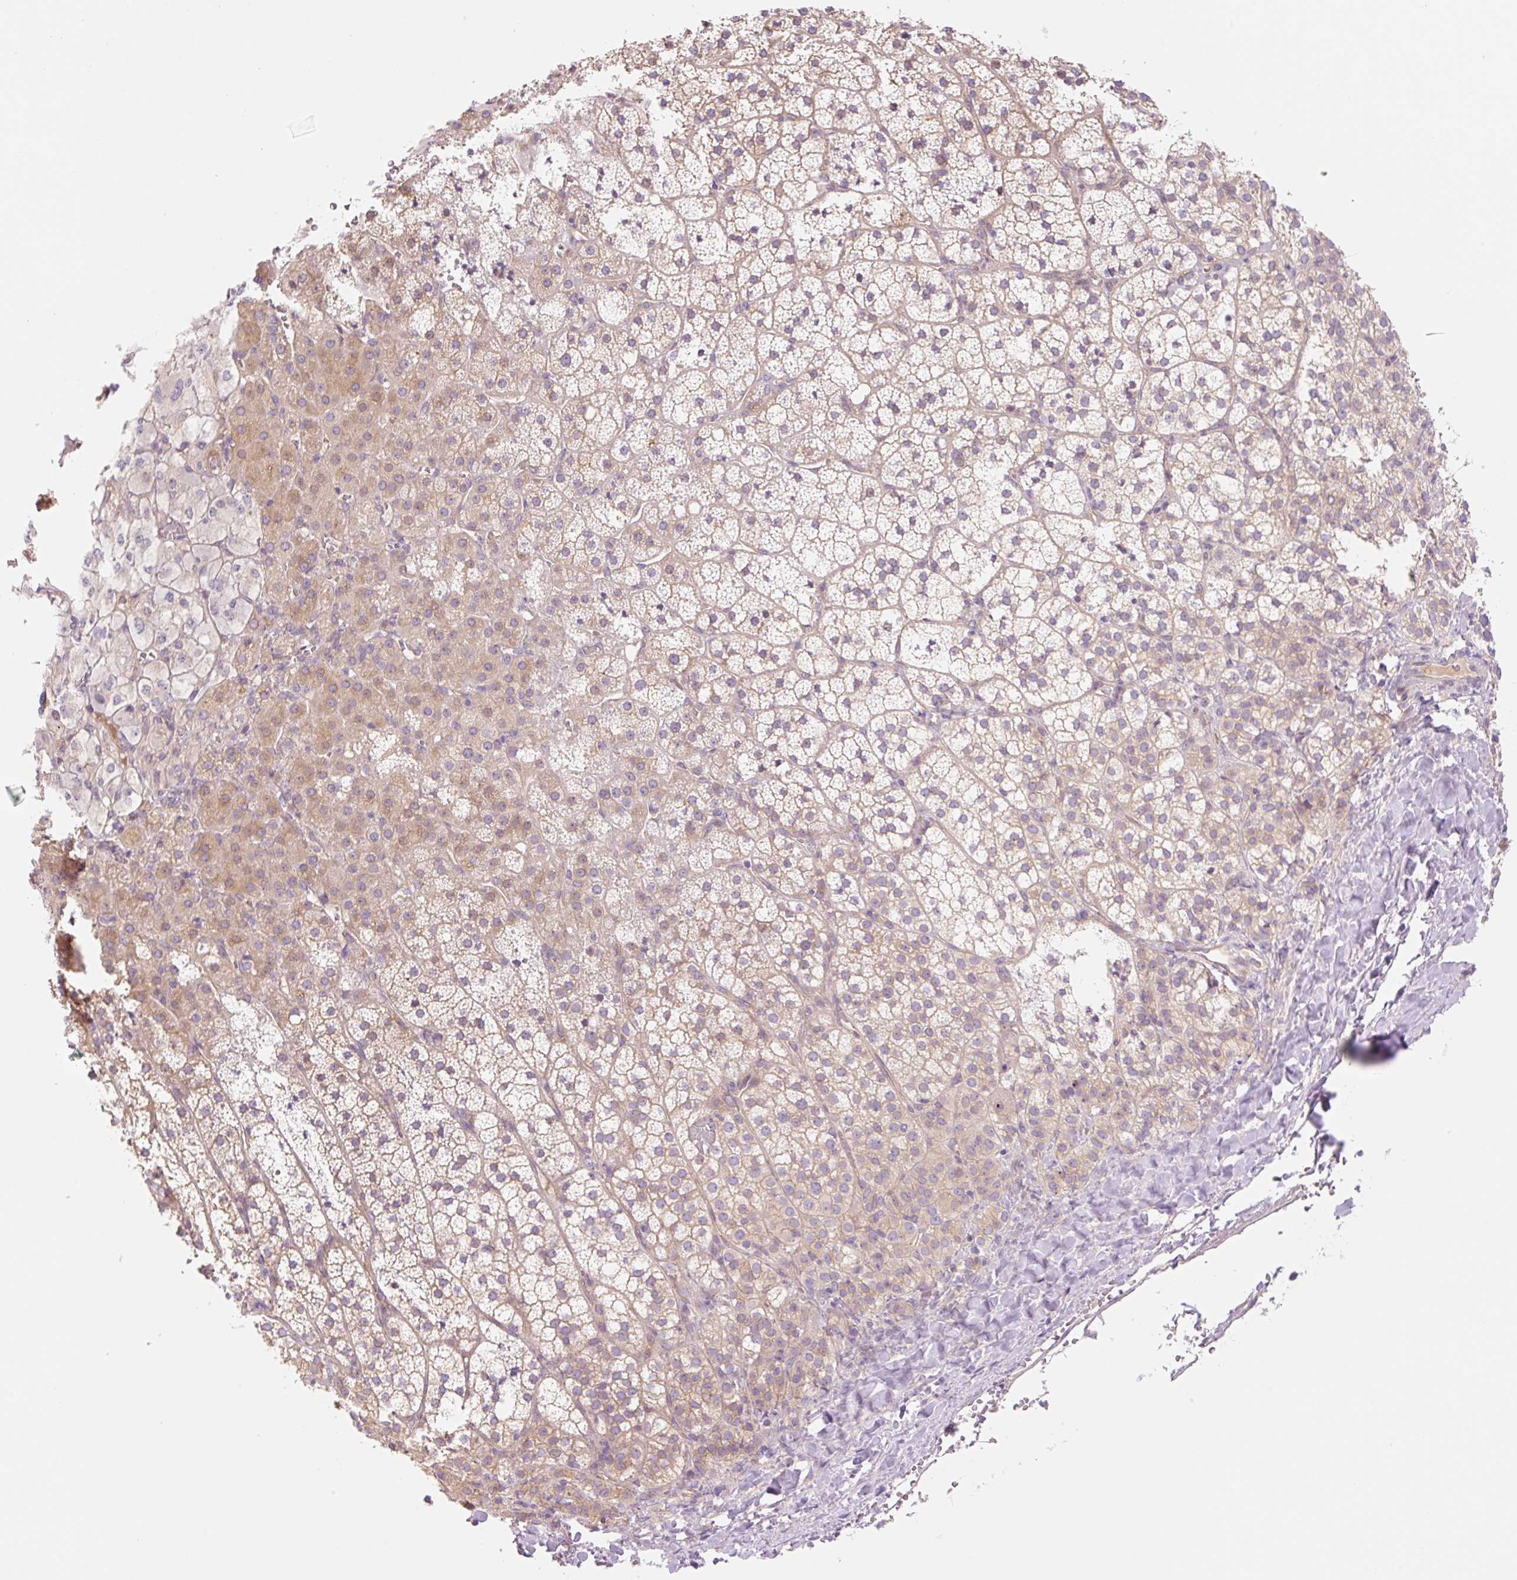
{"staining": {"intensity": "weak", "quantity": "25%-75%", "location": "cytoplasmic/membranous"}, "tissue": "adrenal gland", "cell_type": "Glandular cells", "image_type": "normal", "snomed": [{"axis": "morphology", "description": "Normal tissue, NOS"}, {"axis": "topography", "description": "Adrenal gland"}], "caption": "IHC image of unremarkable adrenal gland: adrenal gland stained using immunohistochemistry demonstrates low levels of weak protein expression localized specifically in the cytoplasmic/membranous of glandular cells, appearing as a cytoplasmic/membranous brown color.", "gene": "NLRP5", "patient": {"sex": "male", "age": 53}}